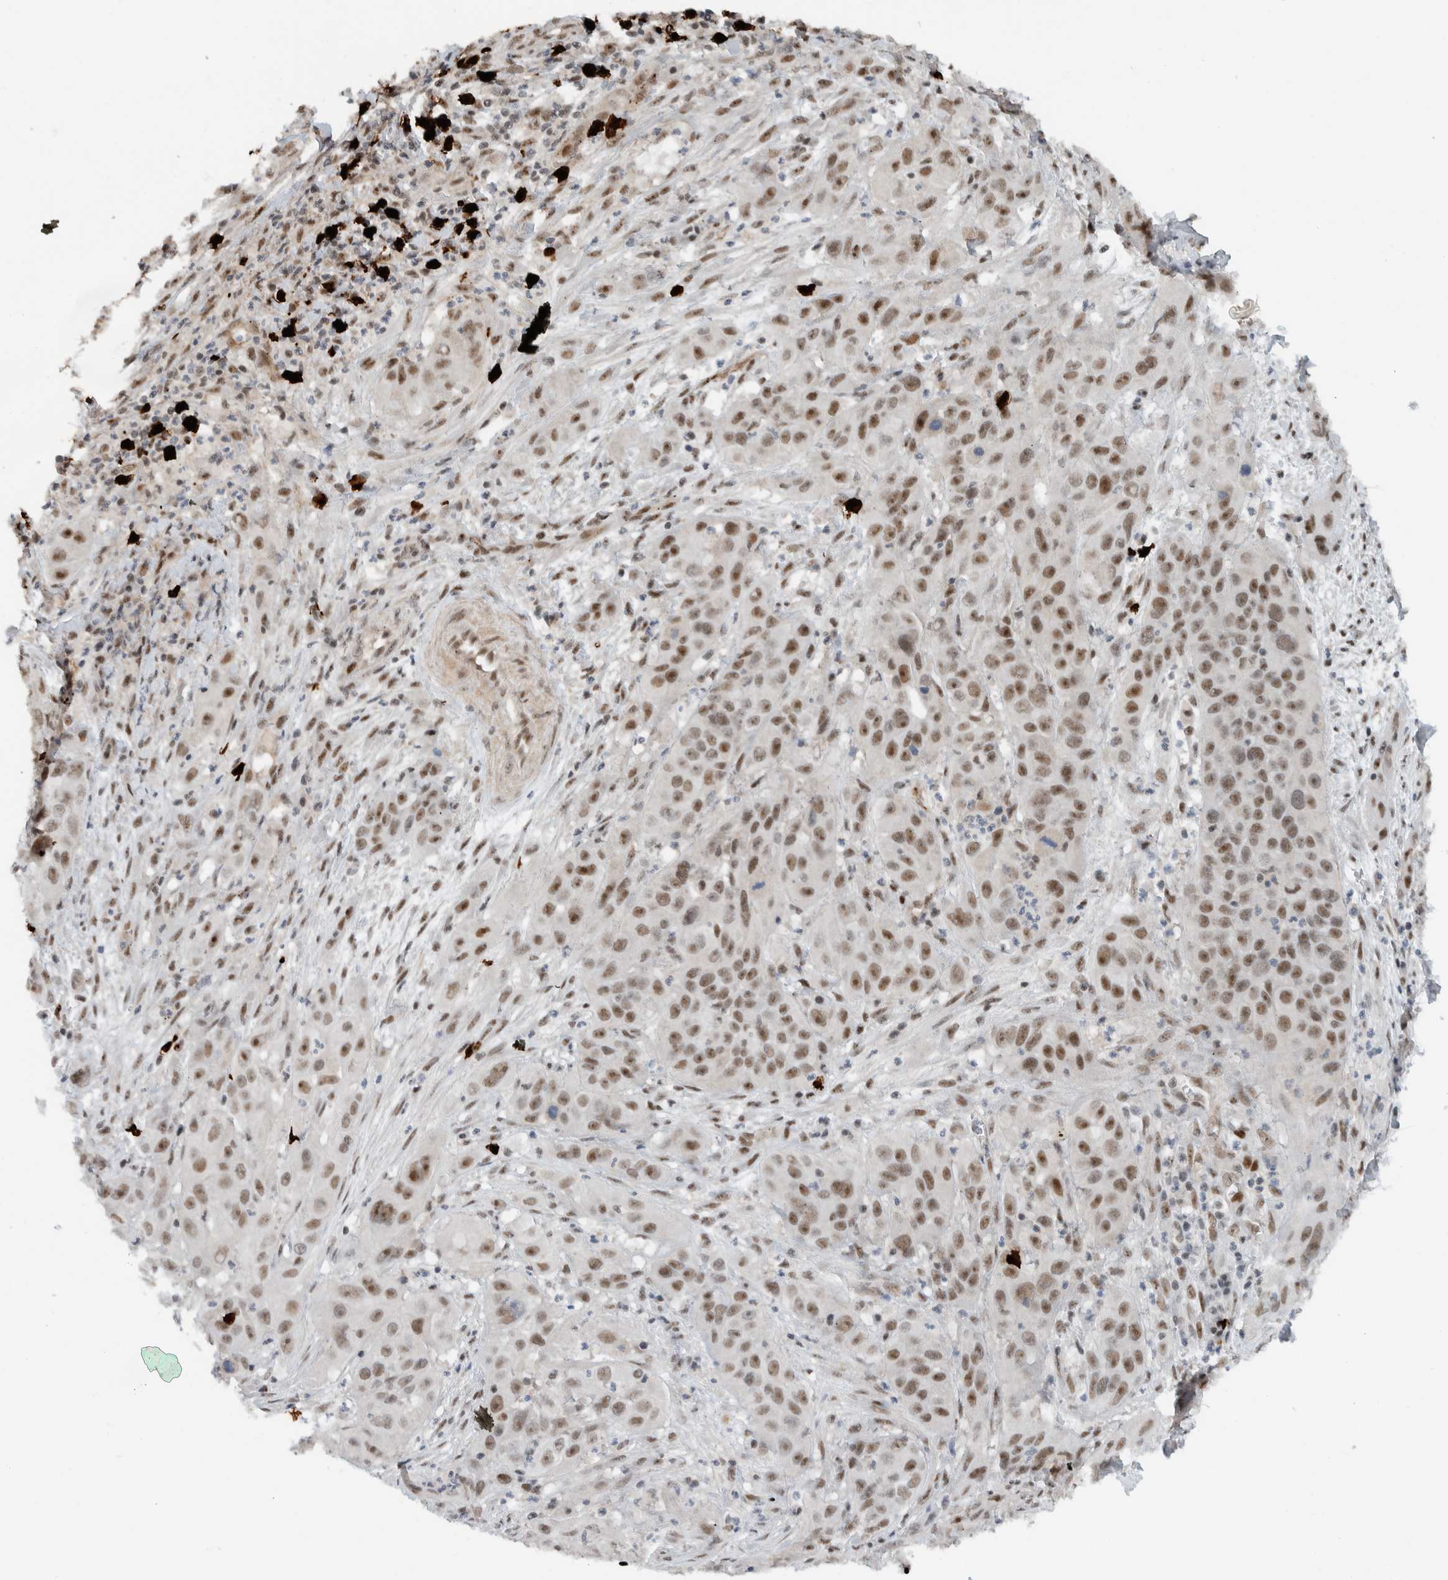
{"staining": {"intensity": "moderate", "quantity": ">75%", "location": "nuclear"}, "tissue": "cervical cancer", "cell_type": "Tumor cells", "image_type": "cancer", "snomed": [{"axis": "morphology", "description": "Squamous cell carcinoma, NOS"}, {"axis": "topography", "description": "Cervix"}], "caption": "Immunohistochemistry (IHC) of cervical squamous cell carcinoma demonstrates medium levels of moderate nuclear staining in approximately >75% of tumor cells.", "gene": "ZFP91", "patient": {"sex": "female", "age": 32}}